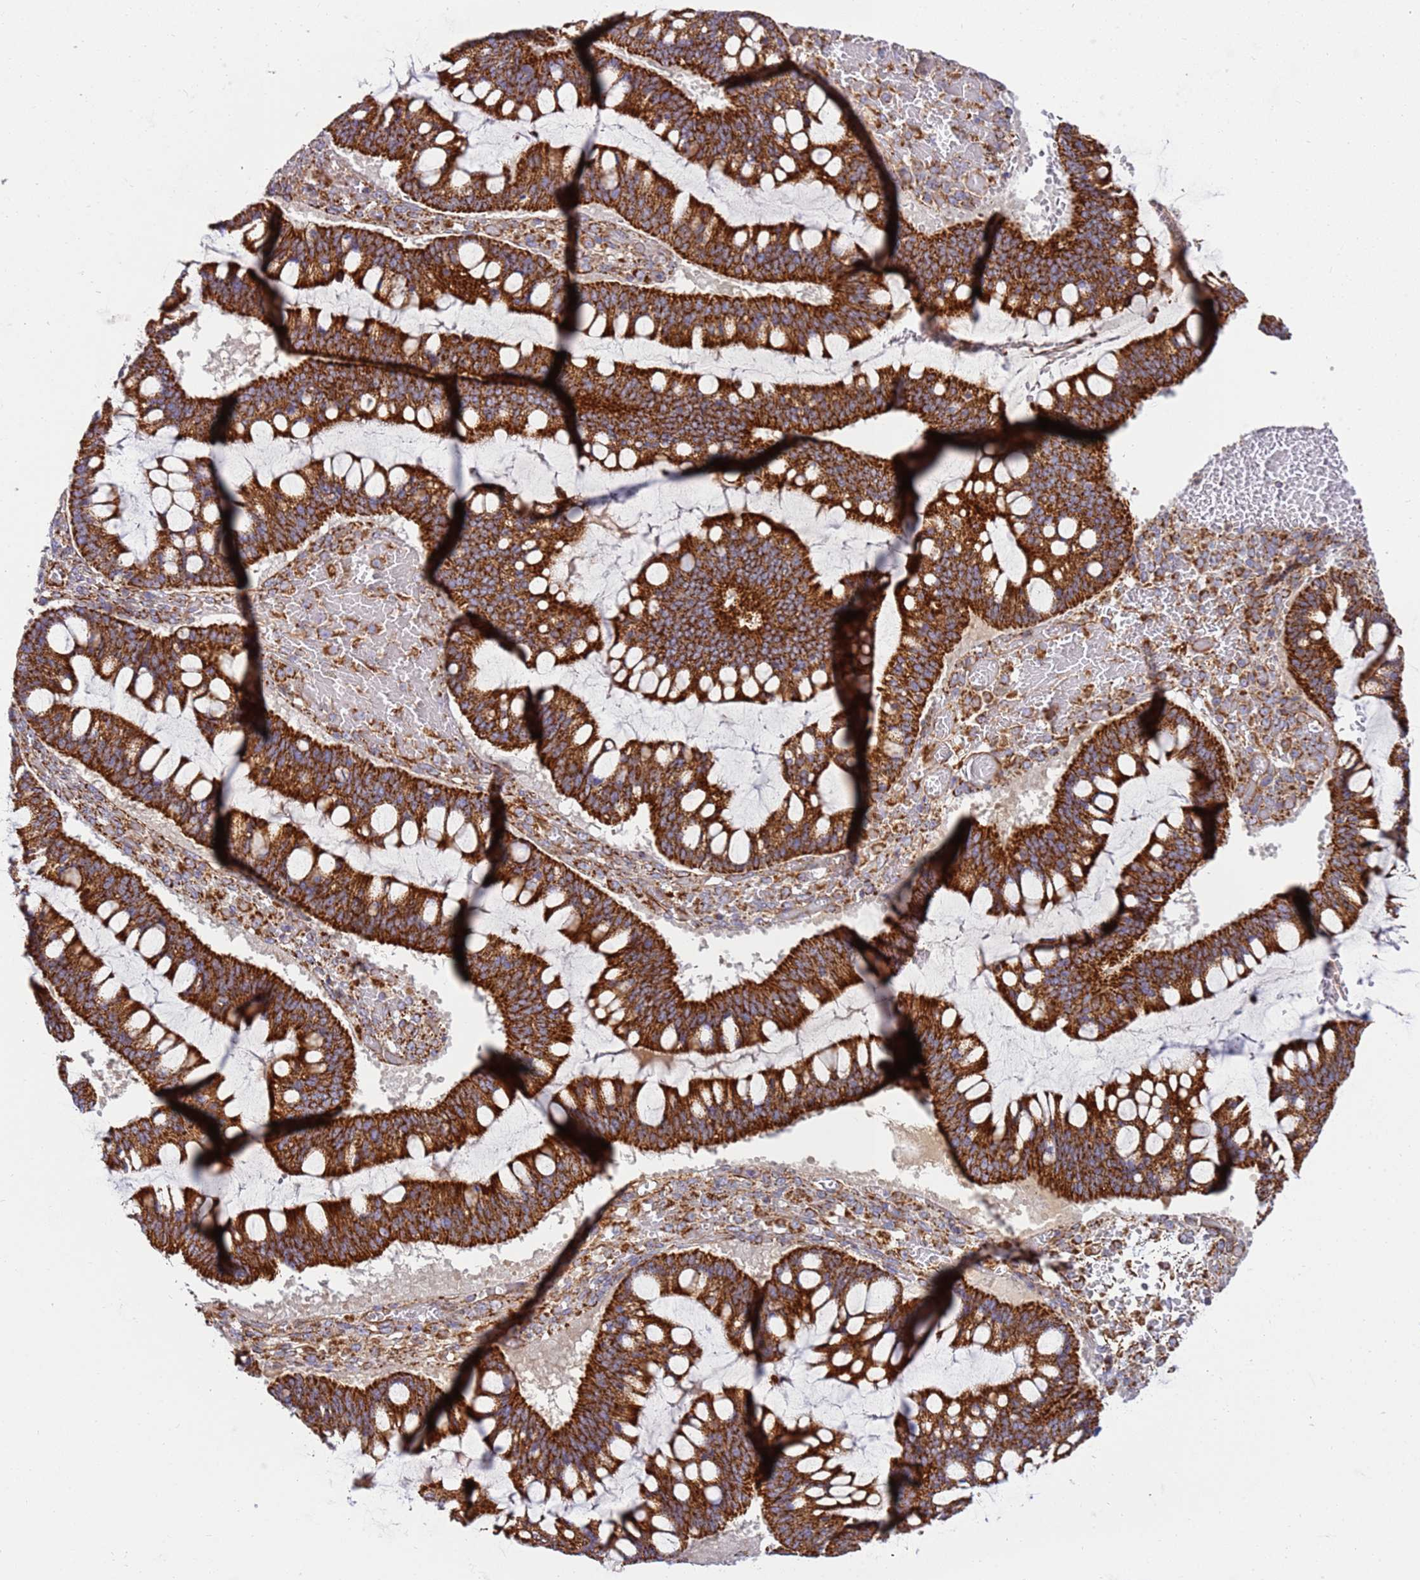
{"staining": {"intensity": "strong", "quantity": ">75%", "location": "cytoplasmic/membranous"}, "tissue": "ovarian cancer", "cell_type": "Tumor cells", "image_type": "cancer", "snomed": [{"axis": "morphology", "description": "Cystadenocarcinoma, mucinous, NOS"}, {"axis": "topography", "description": "Ovary"}], "caption": "Immunohistochemical staining of human mucinous cystadenocarcinoma (ovarian) reveals high levels of strong cytoplasmic/membranous staining in approximately >75% of tumor cells.", "gene": "MRPL20", "patient": {"sex": "female", "age": 73}}